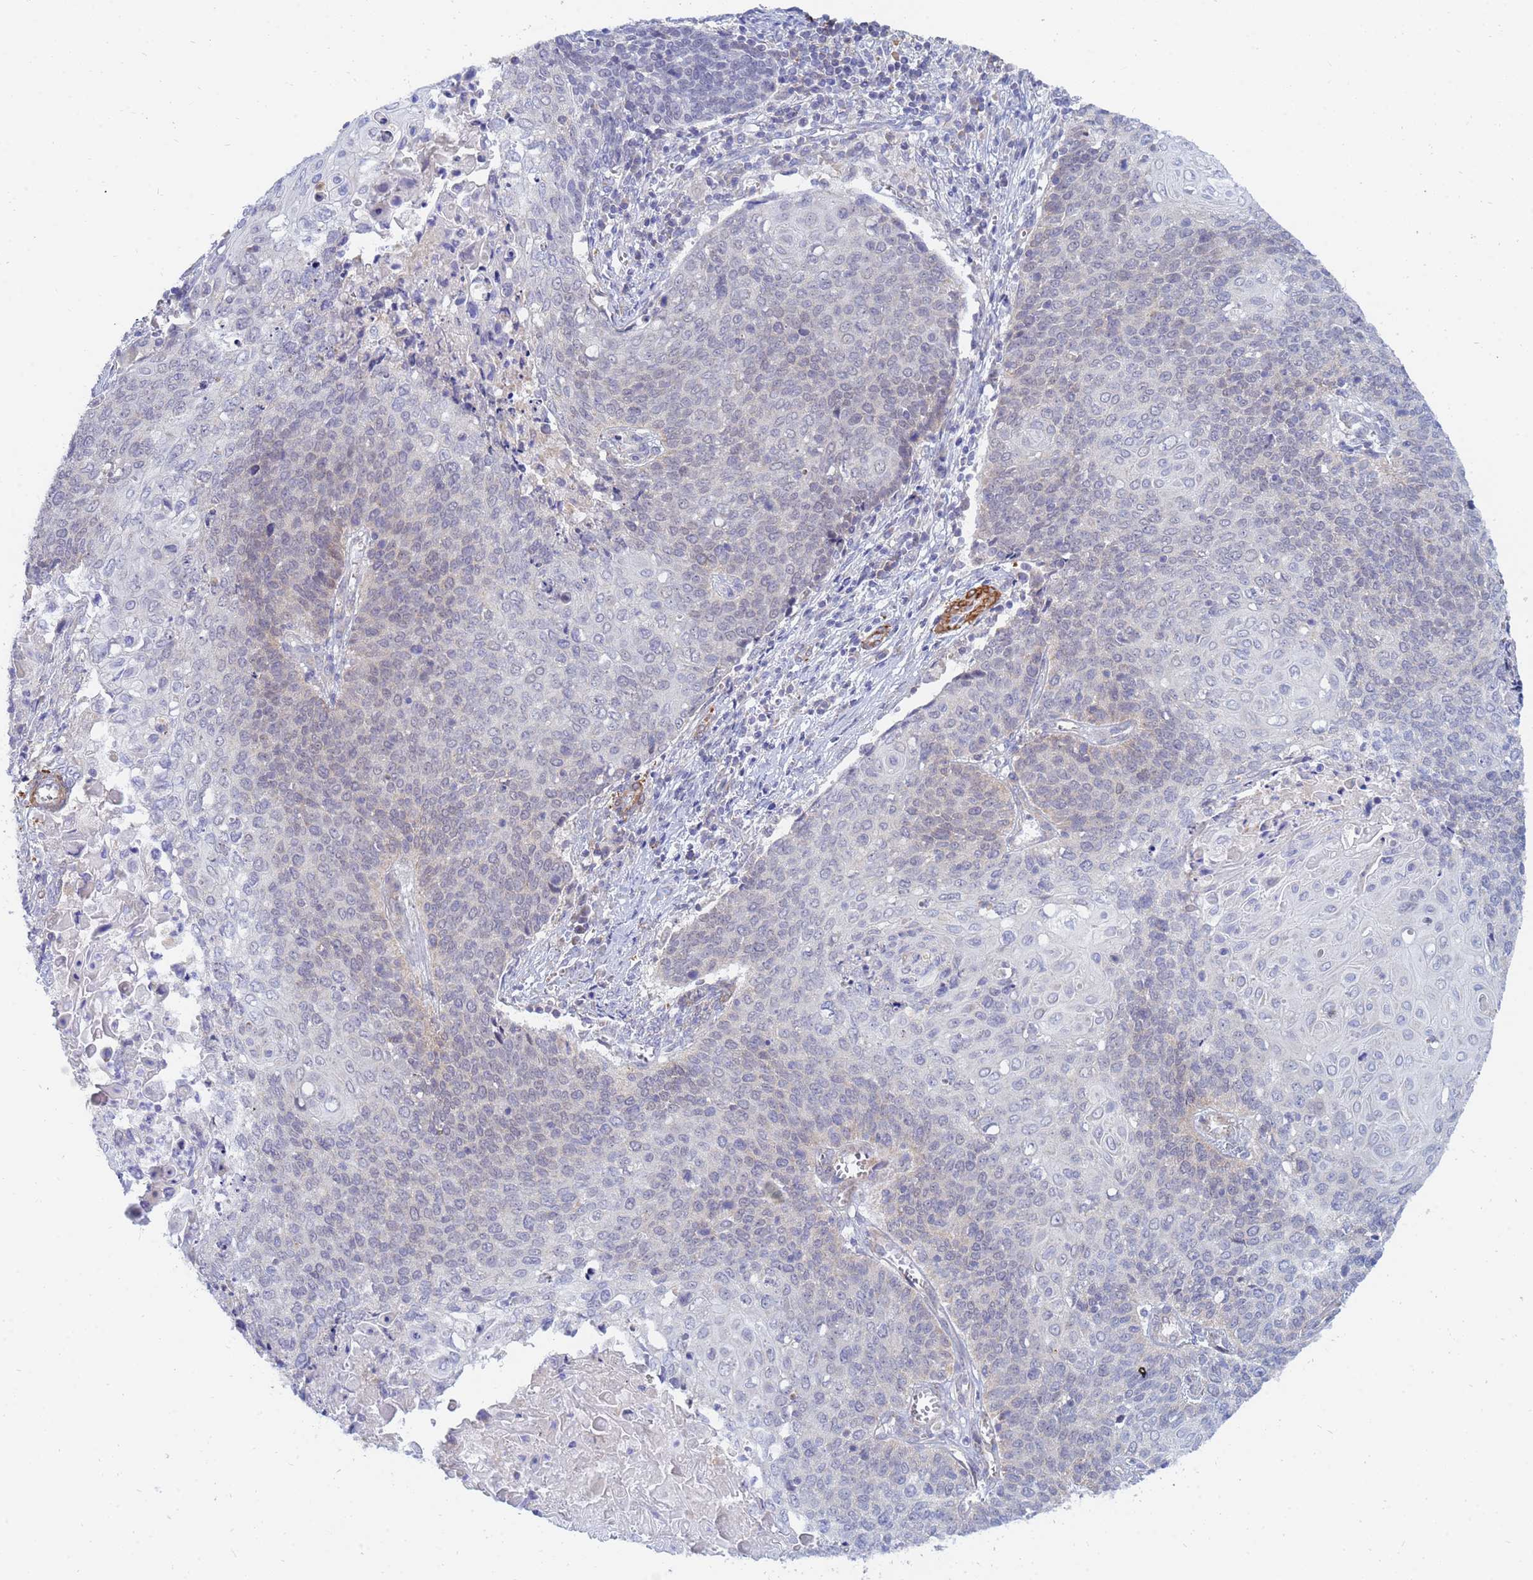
{"staining": {"intensity": "negative", "quantity": "none", "location": "none"}, "tissue": "cervical cancer", "cell_type": "Tumor cells", "image_type": "cancer", "snomed": [{"axis": "morphology", "description": "Squamous cell carcinoma, NOS"}, {"axis": "topography", "description": "Cervix"}], "caption": "The image shows no significant expression in tumor cells of cervical cancer (squamous cell carcinoma). The staining is performed using DAB (3,3'-diaminobenzidine) brown chromogen with nuclei counter-stained in using hematoxylin.", "gene": "SDR39U1", "patient": {"sex": "female", "age": 39}}